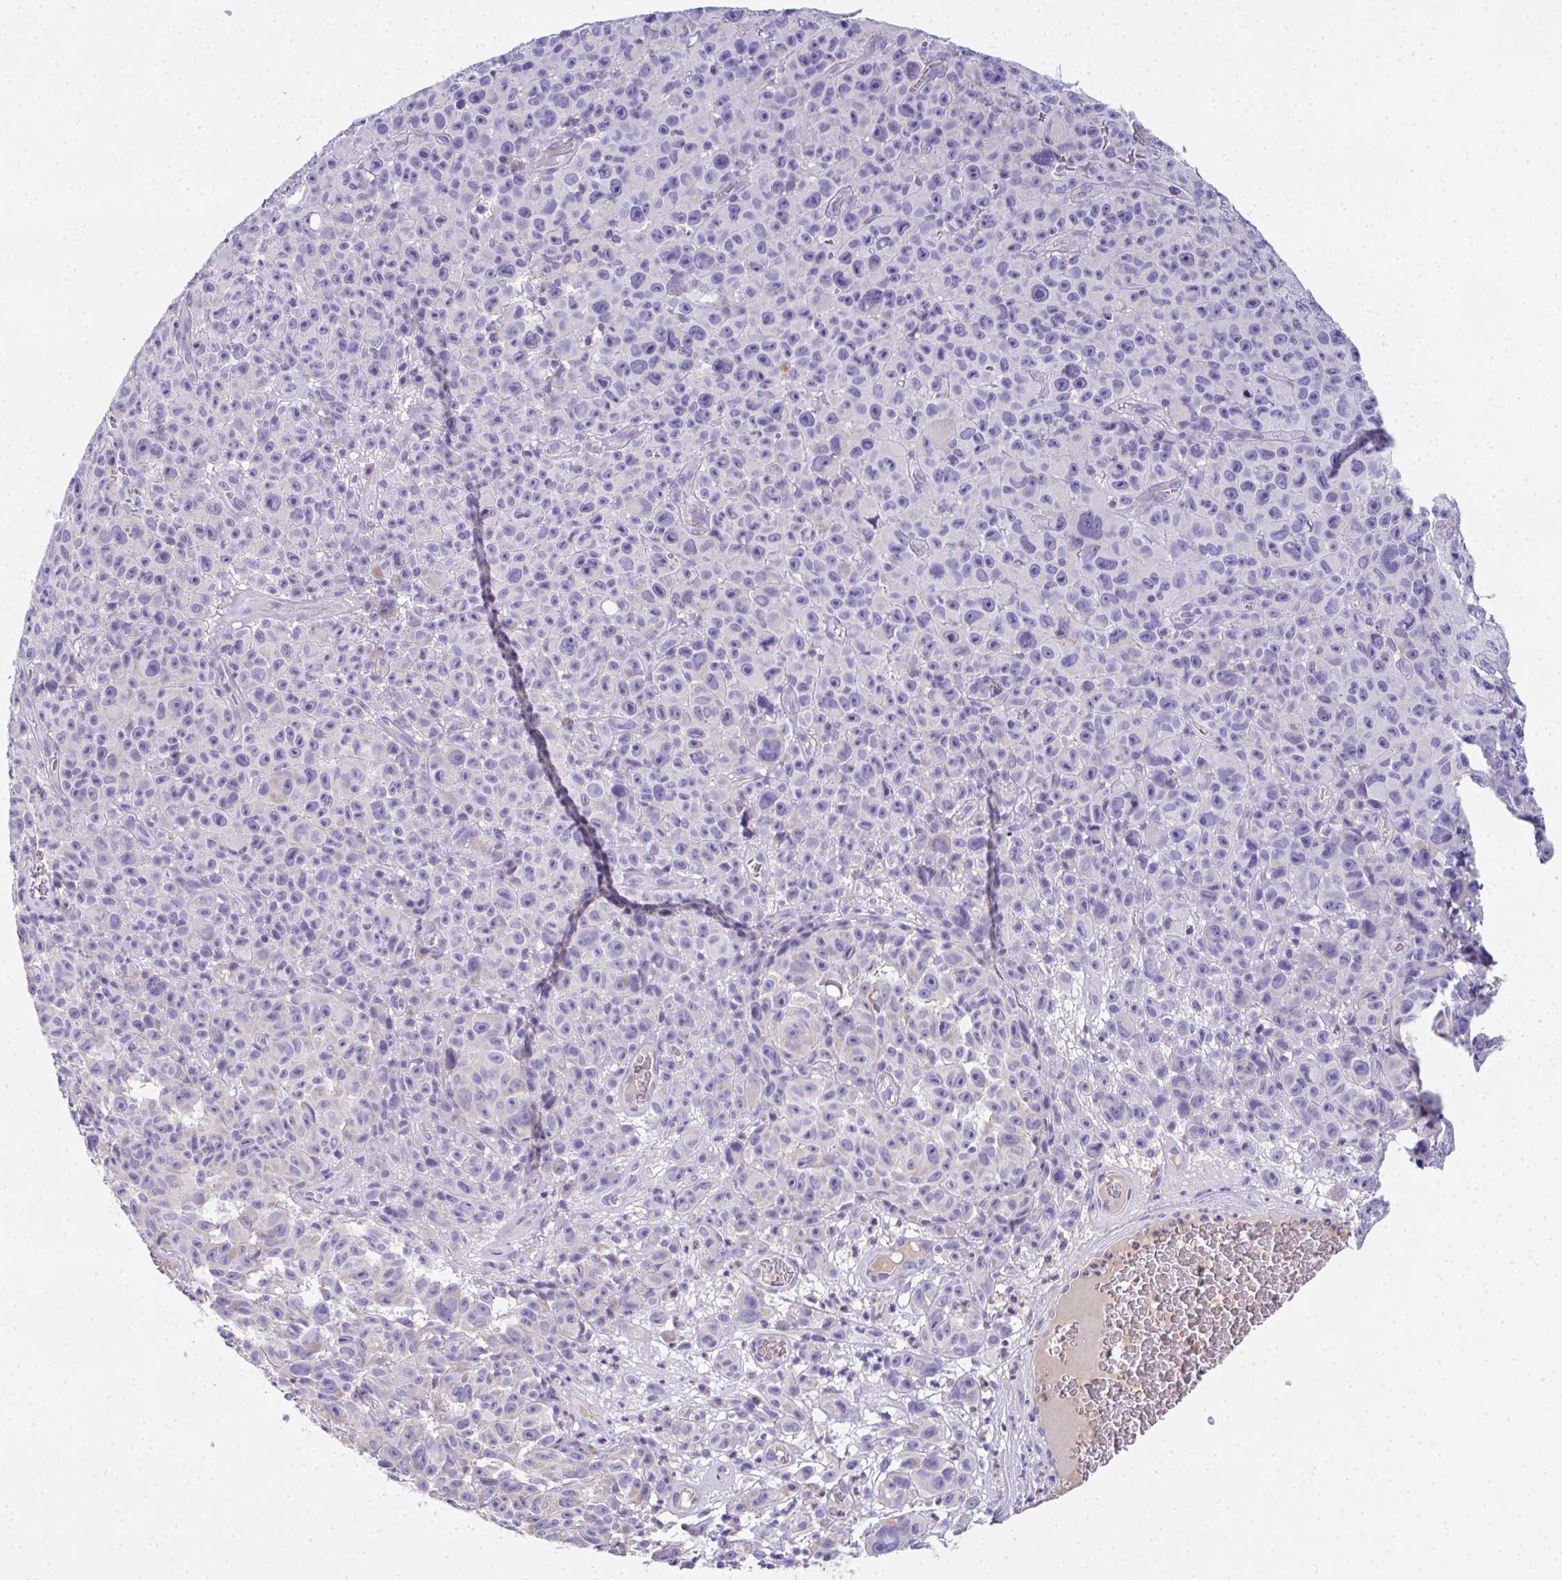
{"staining": {"intensity": "negative", "quantity": "none", "location": "none"}, "tissue": "melanoma", "cell_type": "Tumor cells", "image_type": "cancer", "snomed": [{"axis": "morphology", "description": "Malignant melanoma, NOS"}, {"axis": "topography", "description": "Skin"}], "caption": "An image of malignant melanoma stained for a protein exhibits no brown staining in tumor cells.", "gene": "COA5", "patient": {"sex": "female", "age": 82}}